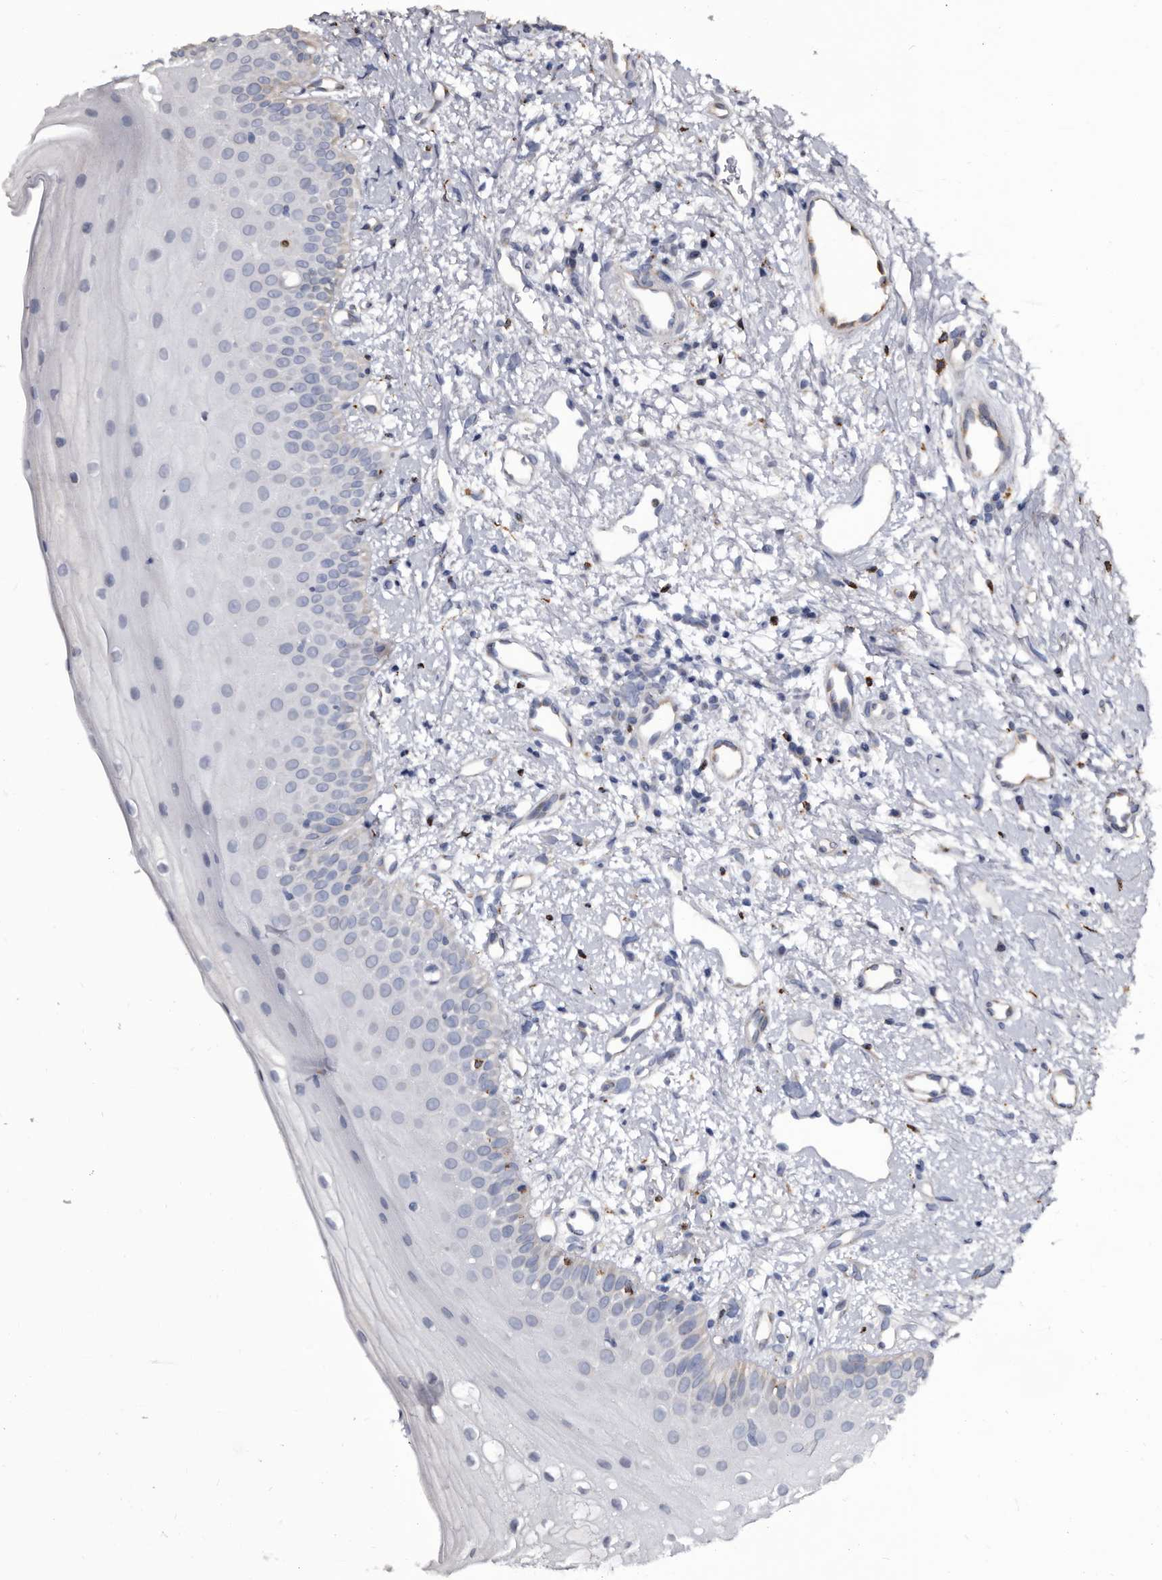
{"staining": {"intensity": "weak", "quantity": "<25%", "location": "cytoplasmic/membranous"}, "tissue": "oral mucosa", "cell_type": "Squamous epithelial cells", "image_type": "normal", "snomed": [{"axis": "morphology", "description": "Normal tissue, NOS"}, {"axis": "topography", "description": "Oral tissue"}], "caption": "IHC photomicrograph of normal human oral mucosa stained for a protein (brown), which demonstrates no expression in squamous epithelial cells. The staining was performed using DAB (3,3'-diaminobenzidine) to visualize the protein expression in brown, while the nuclei were stained in blue with hematoxylin (Magnification: 20x).", "gene": "CTSA", "patient": {"sex": "female", "age": 63}}